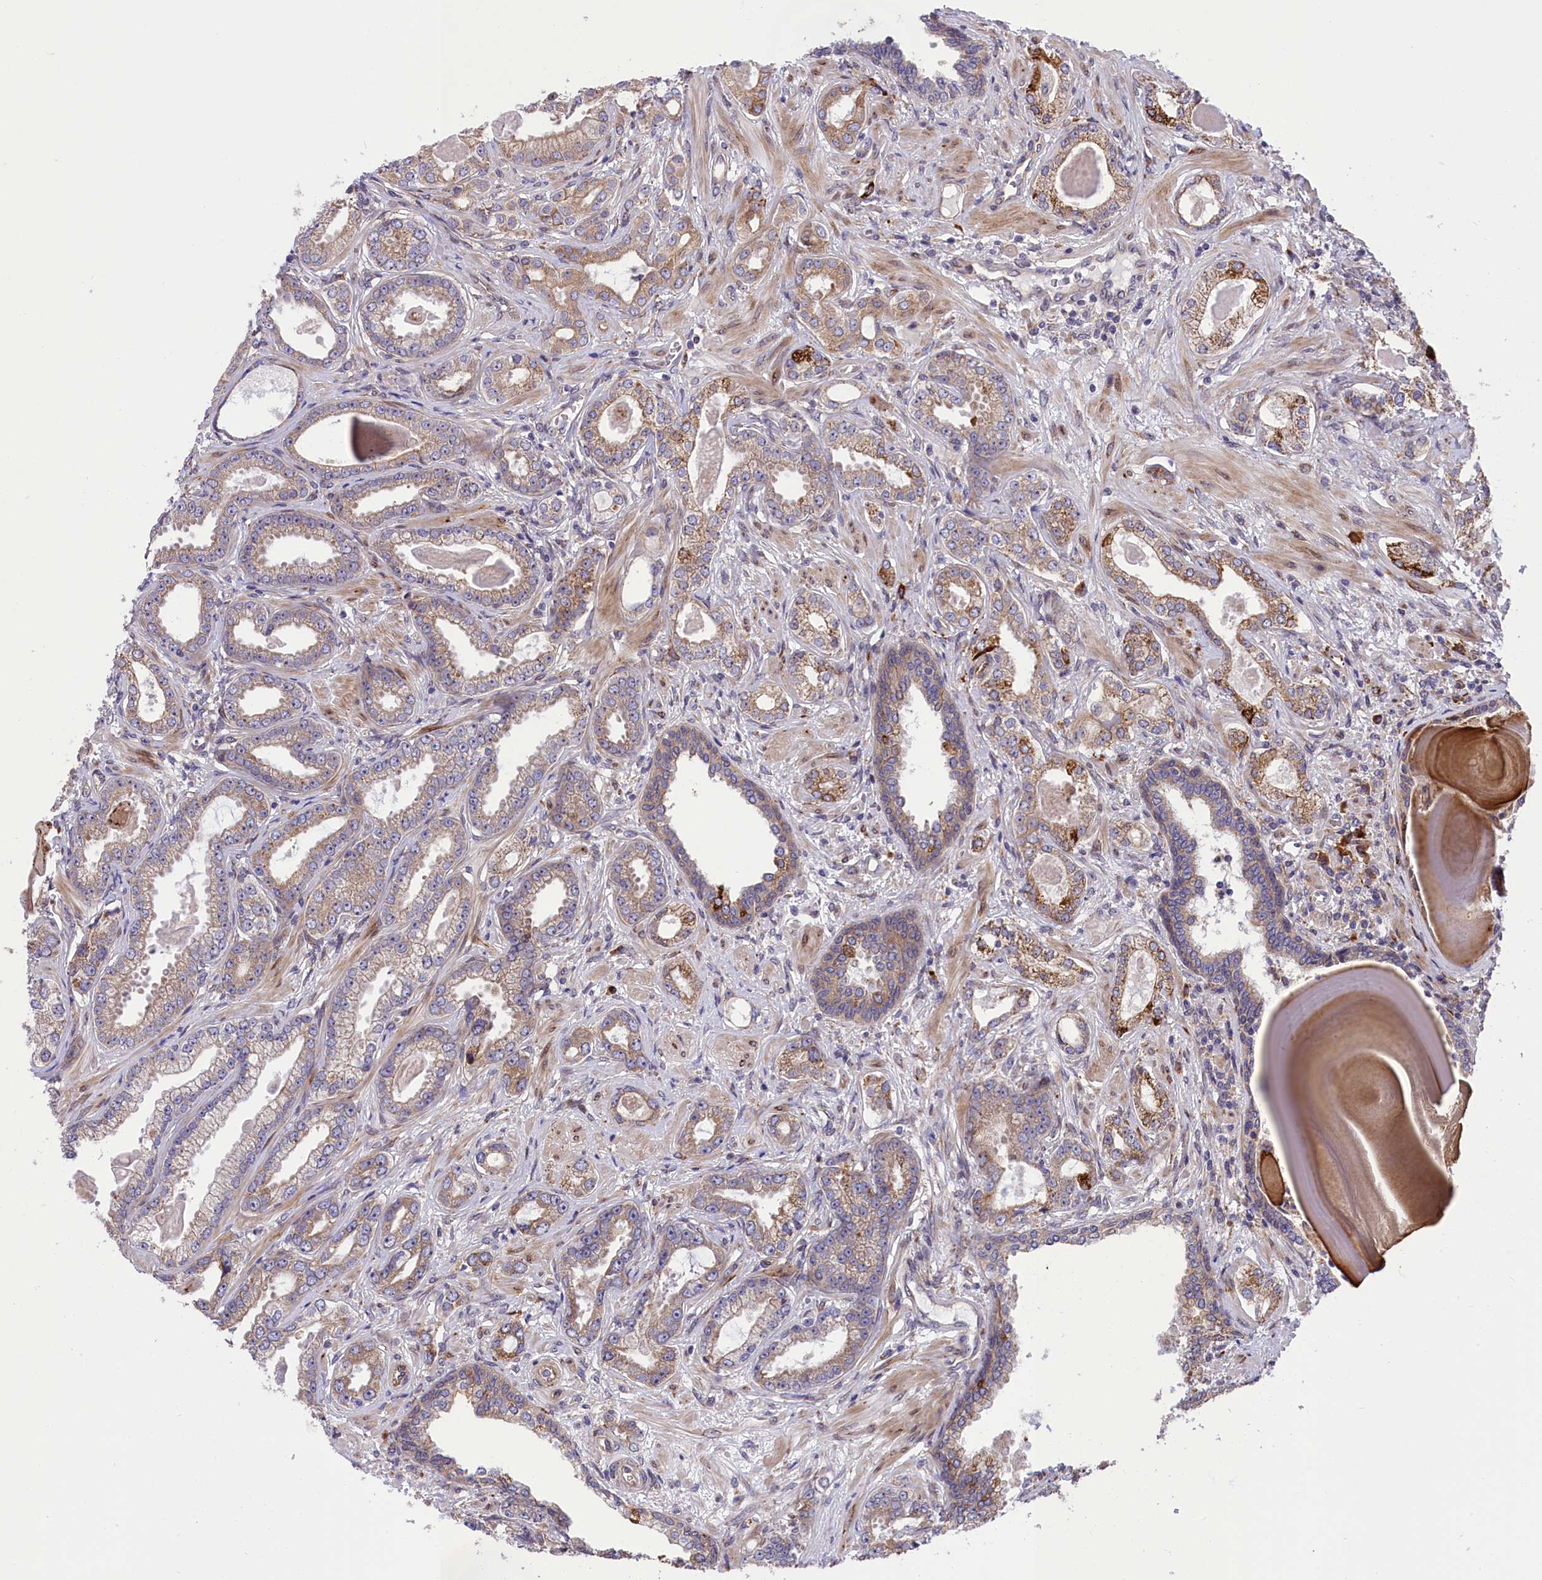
{"staining": {"intensity": "weak", "quantity": "25%-75%", "location": "cytoplasmic/membranous"}, "tissue": "prostate cancer", "cell_type": "Tumor cells", "image_type": "cancer", "snomed": [{"axis": "morphology", "description": "Adenocarcinoma, Low grade"}, {"axis": "topography", "description": "Prostate"}], "caption": "Immunohistochemical staining of human prostate low-grade adenocarcinoma shows weak cytoplasmic/membranous protein expression in approximately 25%-75% of tumor cells. Immunohistochemistry stains the protein of interest in brown and the nuclei are stained blue.", "gene": "DDX60L", "patient": {"sex": "male", "age": 64}}